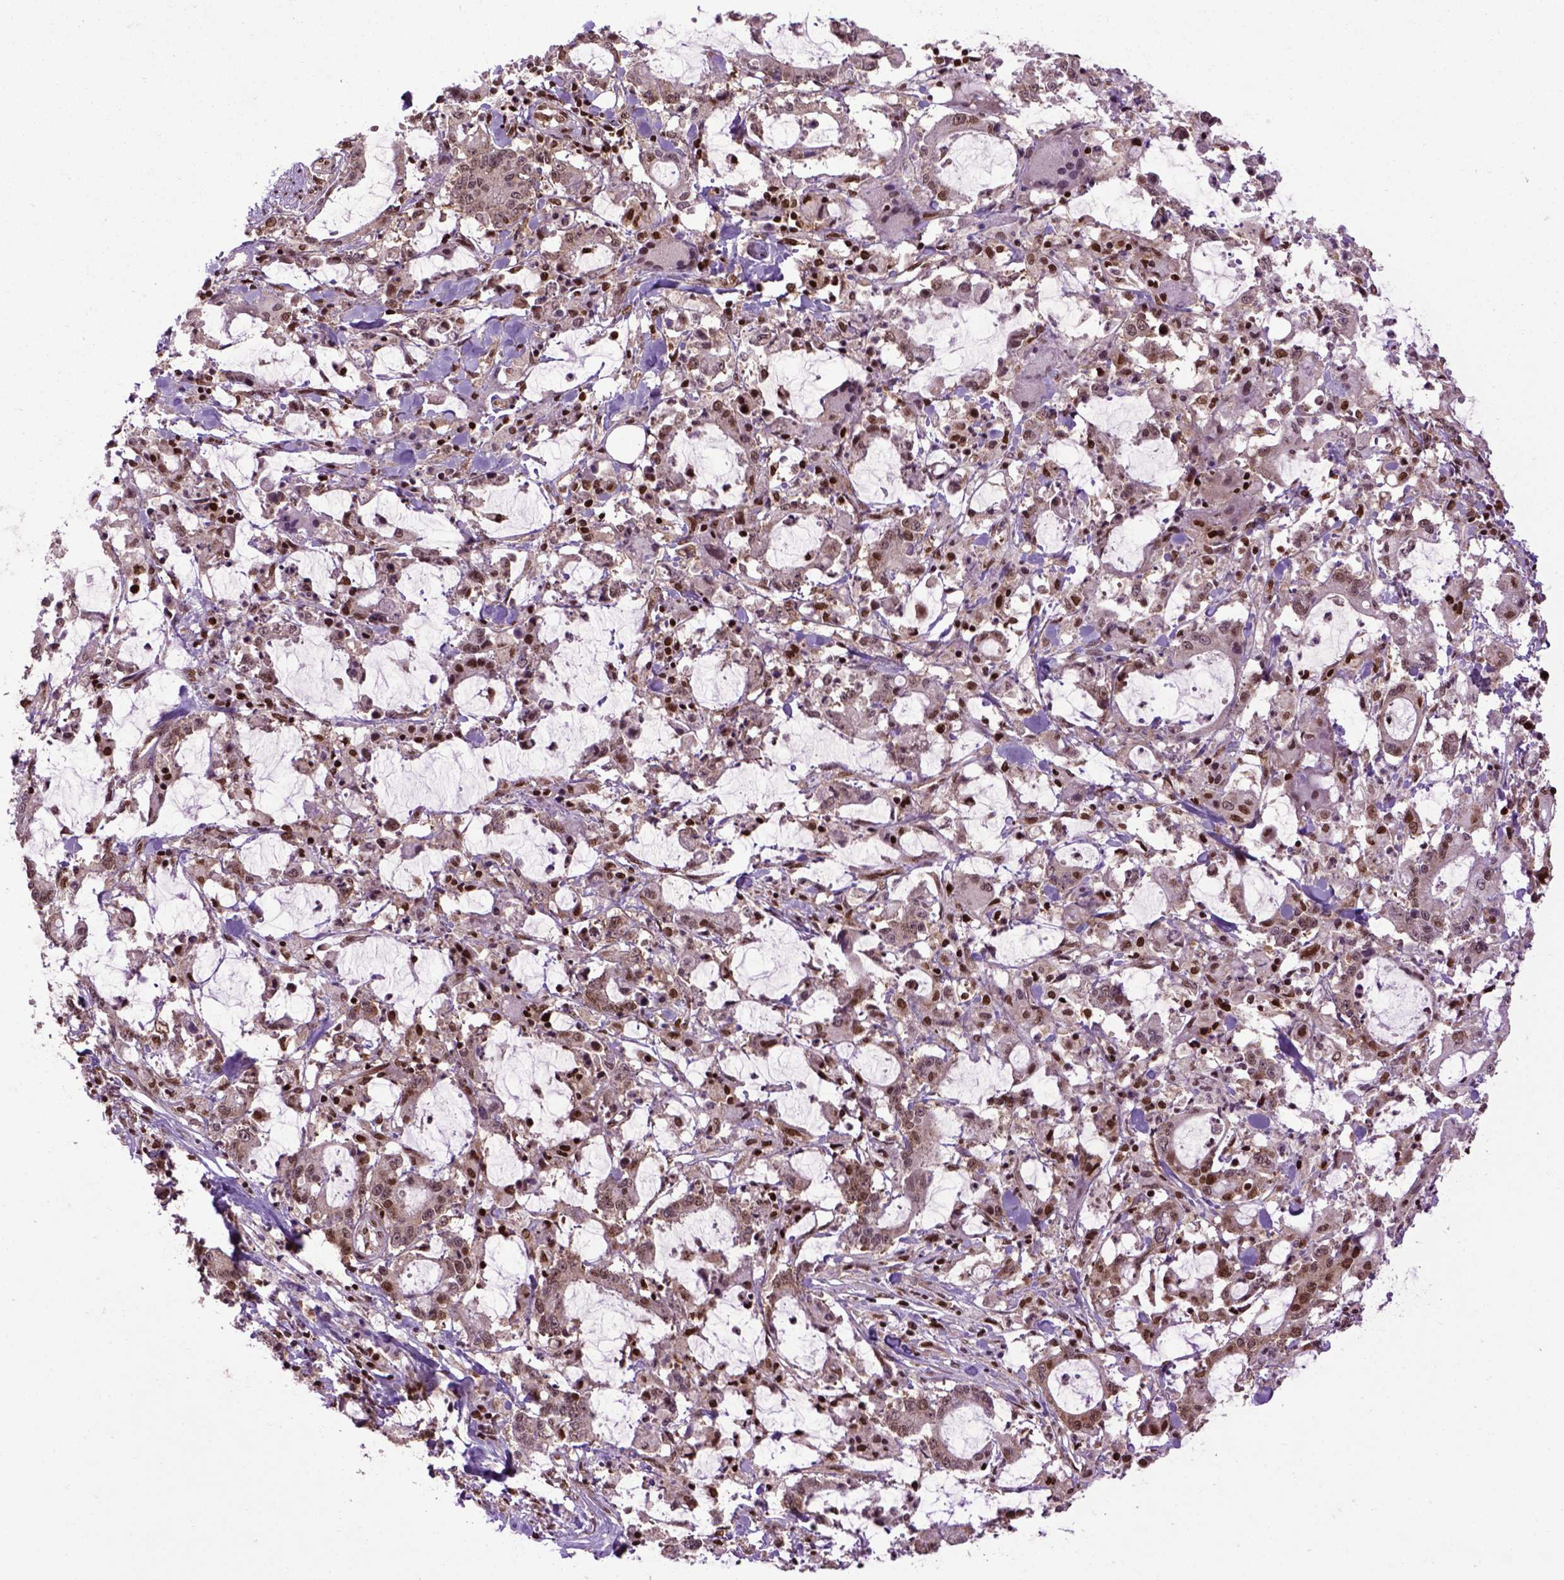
{"staining": {"intensity": "weak", "quantity": ">75%", "location": "nuclear"}, "tissue": "stomach cancer", "cell_type": "Tumor cells", "image_type": "cancer", "snomed": [{"axis": "morphology", "description": "Adenocarcinoma, NOS"}, {"axis": "topography", "description": "Stomach, upper"}], "caption": "Immunohistochemistry staining of stomach adenocarcinoma, which shows low levels of weak nuclear positivity in about >75% of tumor cells indicating weak nuclear protein expression. The staining was performed using DAB (brown) for protein detection and nuclei were counterstained in hematoxylin (blue).", "gene": "CELF1", "patient": {"sex": "male", "age": 68}}